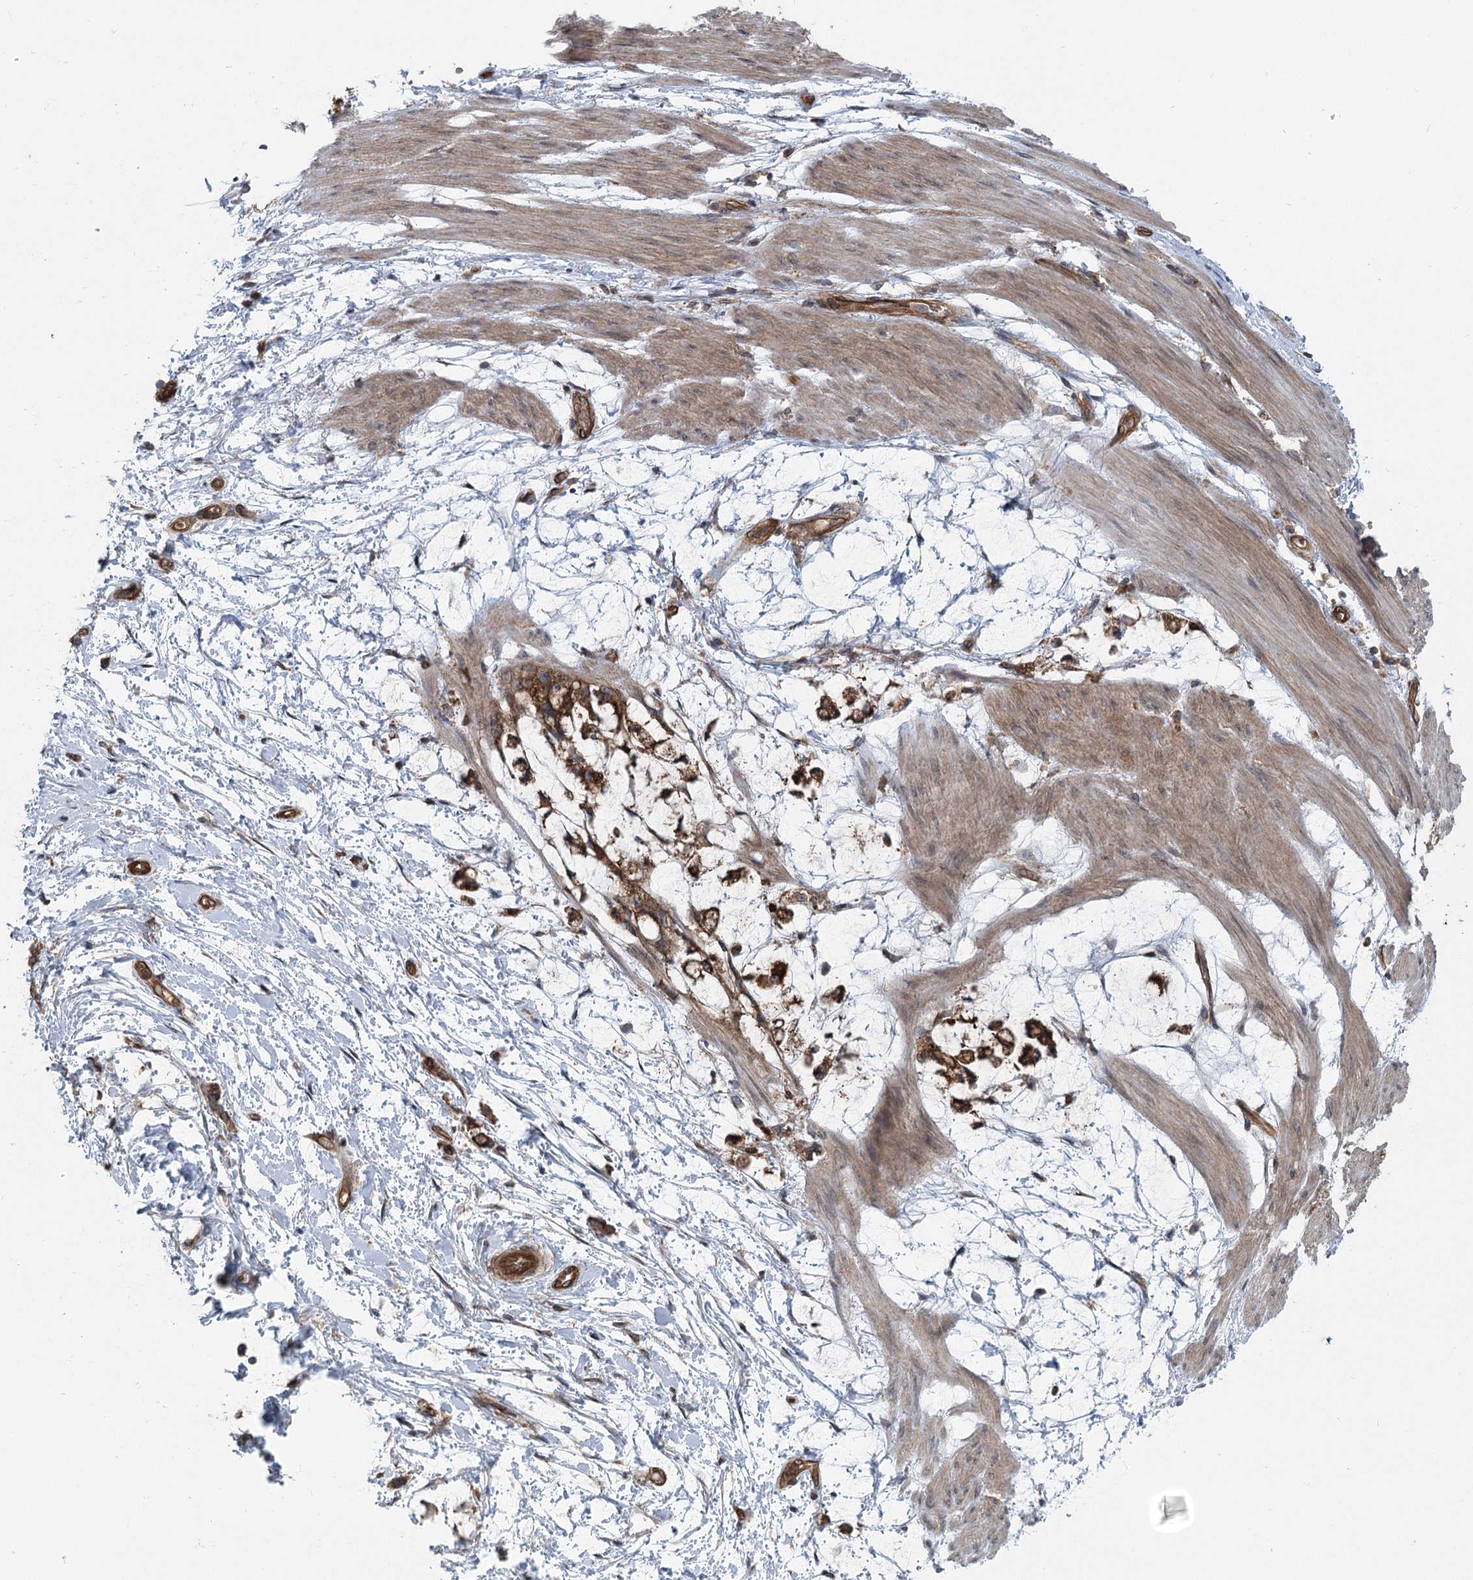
{"staining": {"intensity": "strong", "quantity": ">75%", "location": "cytoplasmic/membranous"}, "tissue": "stomach cancer", "cell_type": "Tumor cells", "image_type": "cancer", "snomed": [{"axis": "morphology", "description": "Adenocarcinoma, NOS"}, {"axis": "topography", "description": "Stomach"}], "caption": "Stomach adenocarcinoma tissue reveals strong cytoplasmic/membranous expression in approximately >75% of tumor cells, visualized by immunohistochemistry. The protein of interest is shown in brown color, while the nuclei are stained blue.", "gene": "IQSEC1", "patient": {"sex": "female", "age": 60}}